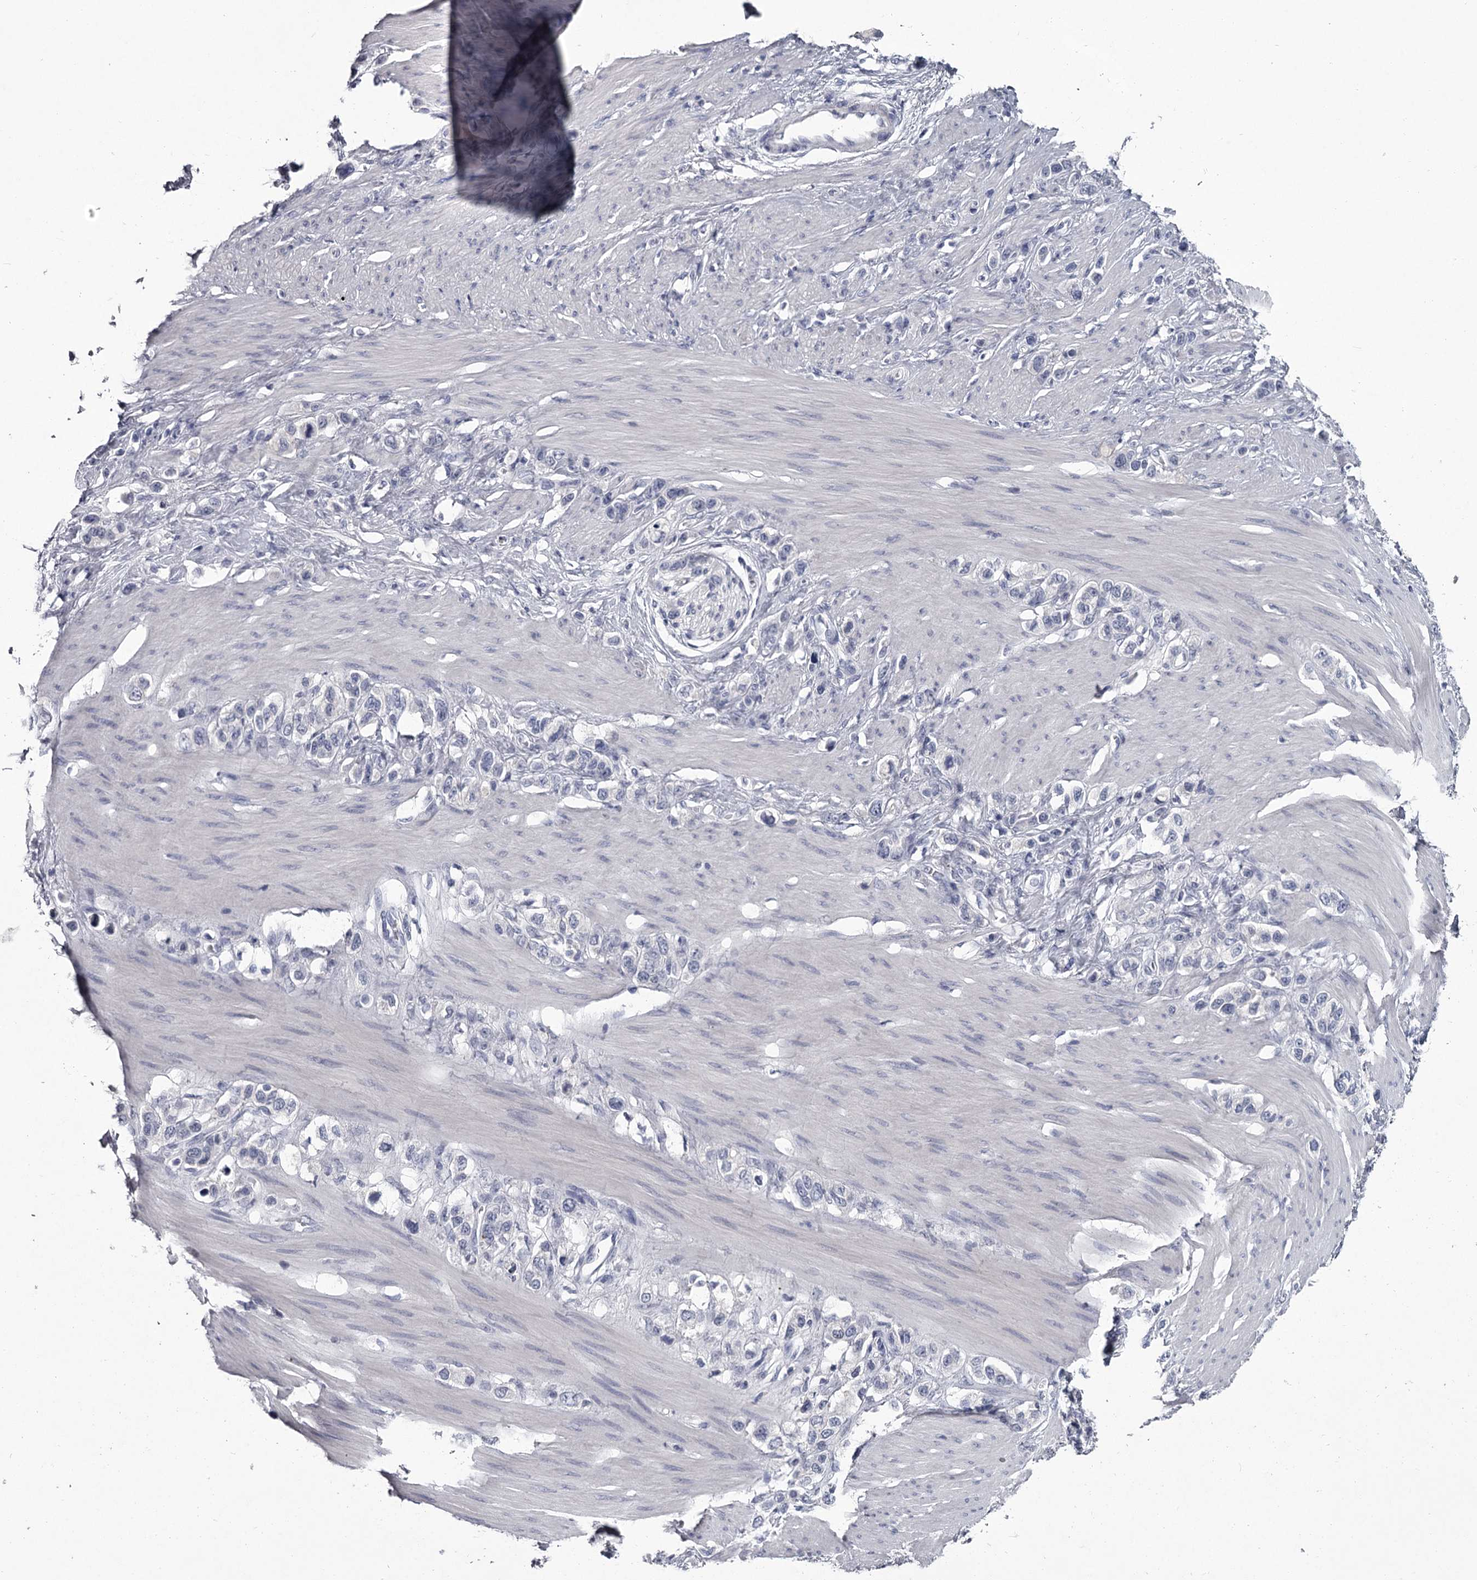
{"staining": {"intensity": "negative", "quantity": "none", "location": "none"}, "tissue": "stomach cancer", "cell_type": "Tumor cells", "image_type": "cancer", "snomed": [{"axis": "morphology", "description": "Adenocarcinoma, NOS"}, {"axis": "morphology", "description": "Adenocarcinoma, High grade"}, {"axis": "topography", "description": "Stomach, upper"}, {"axis": "topography", "description": "Stomach, lower"}], "caption": "Immunohistochemical staining of human stomach cancer reveals no significant staining in tumor cells.", "gene": "DAO", "patient": {"sex": "female", "age": 65}}